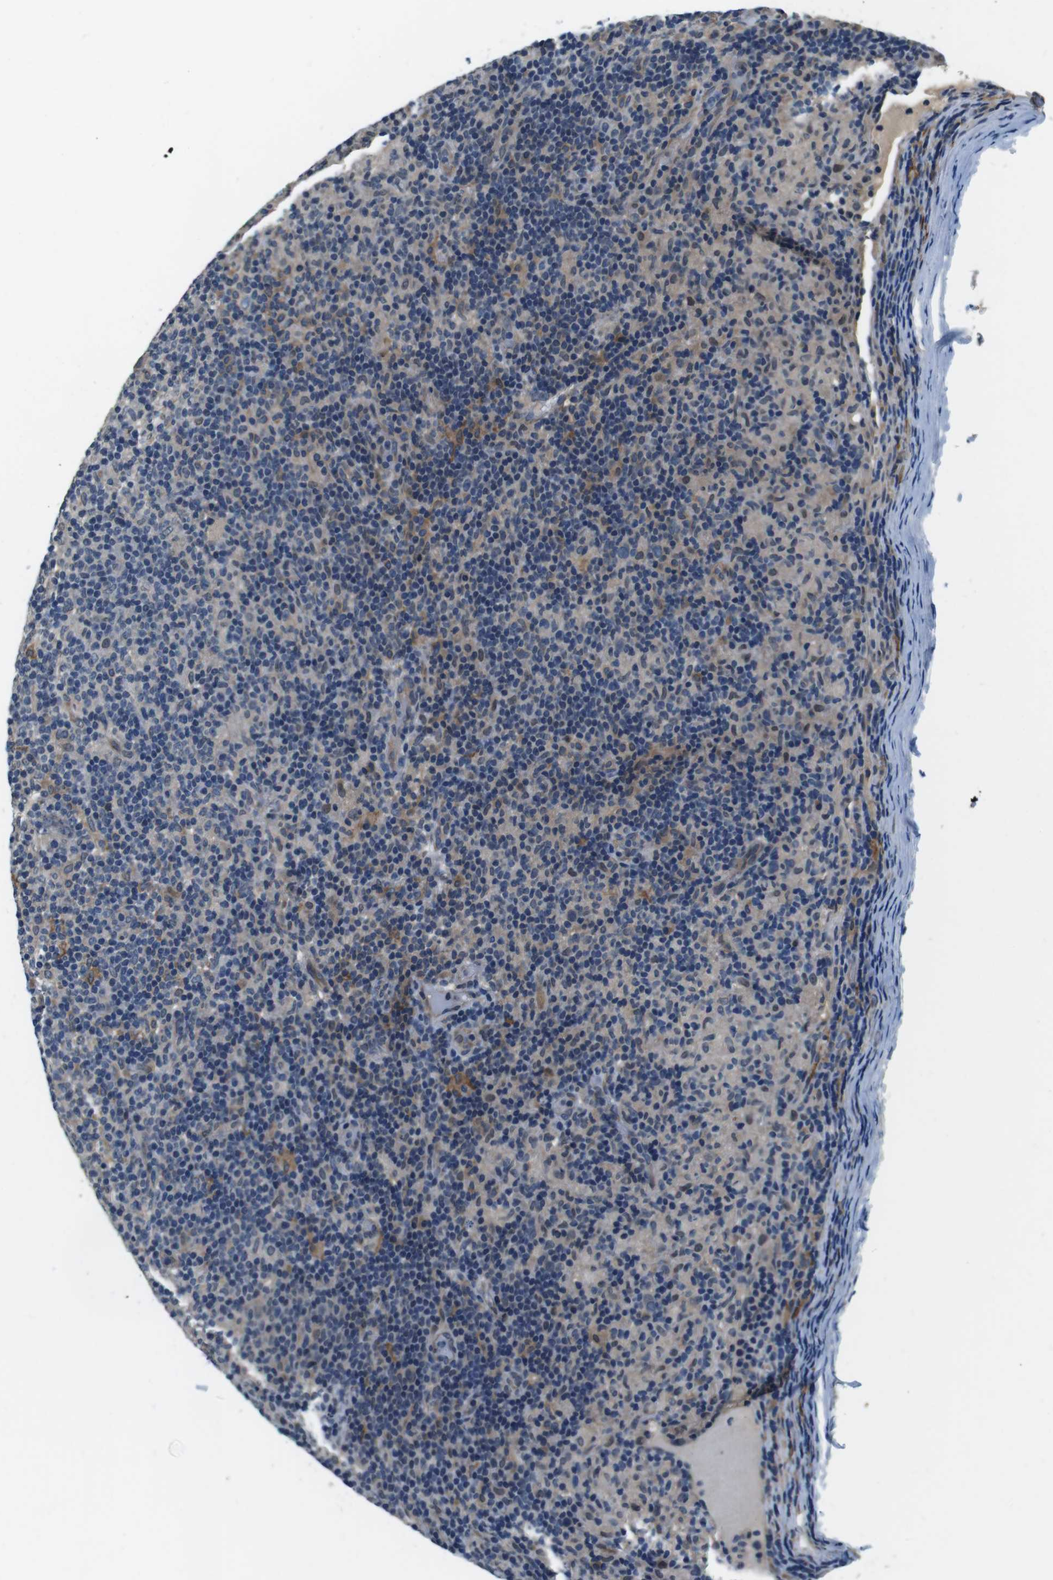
{"staining": {"intensity": "weak", "quantity": "<25%", "location": "cytoplasmic/membranous"}, "tissue": "lymphoma", "cell_type": "Tumor cells", "image_type": "cancer", "snomed": [{"axis": "morphology", "description": "Hodgkin's disease, NOS"}, {"axis": "topography", "description": "Lymph node"}], "caption": "This micrograph is of lymphoma stained with IHC to label a protein in brown with the nuclei are counter-stained blue. There is no staining in tumor cells.", "gene": "CD163L1", "patient": {"sex": "male", "age": 70}}